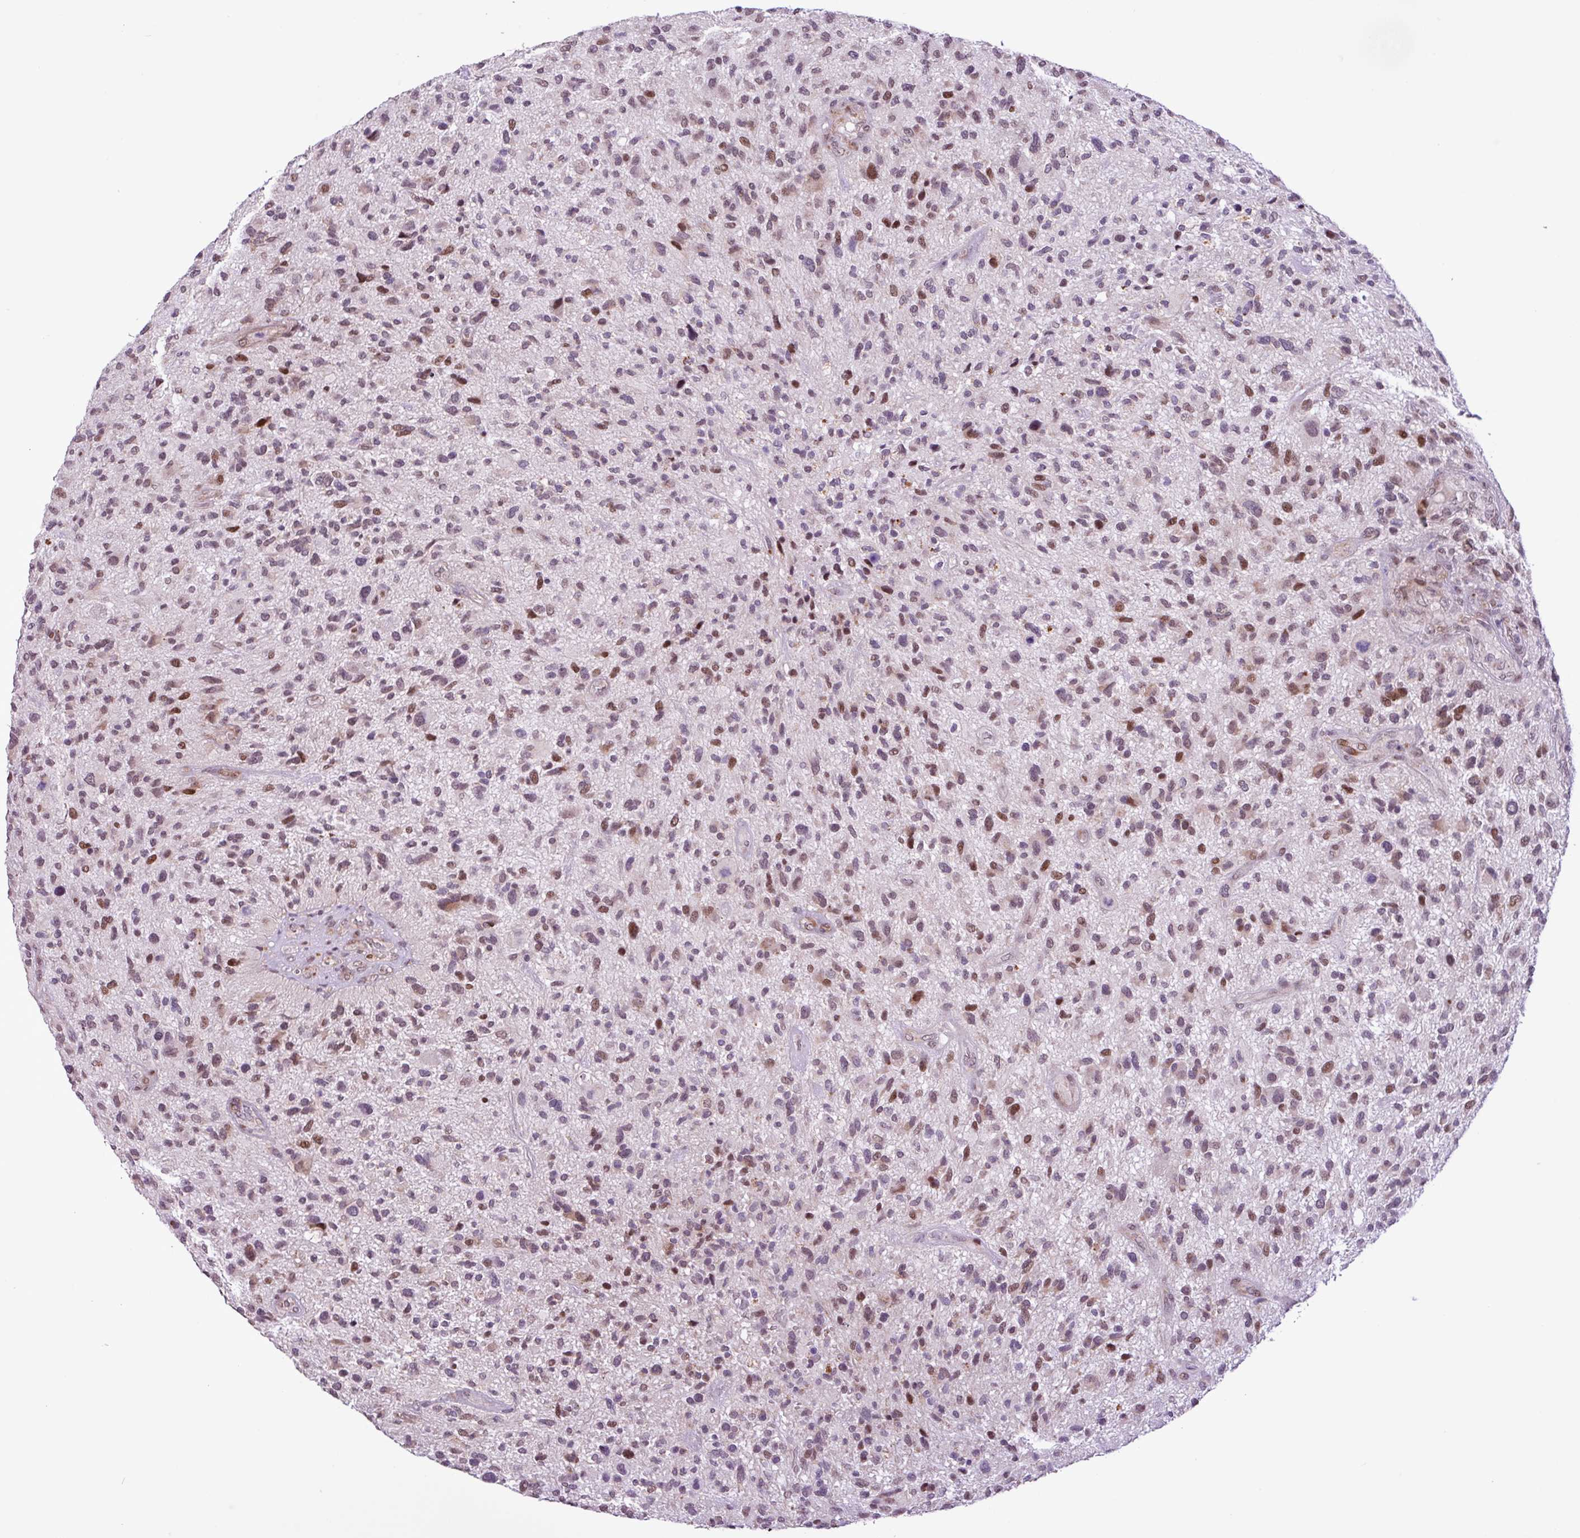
{"staining": {"intensity": "moderate", "quantity": "25%-75%", "location": "nuclear"}, "tissue": "glioma", "cell_type": "Tumor cells", "image_type": "cancer", "snomed": [{"axis": "morphology", "description": "Glioma, malignant, High grade"}, {"axis": "topography", "description": "Brain"}], "caption": "Tumor cells exhibit medium levels of moderate nuclear positivity in about 25%-75% of cells in glioma. Using DAB (brown) and hematoxylin (blue) stains, captured at high magnification using brightfield microscopy.", "gene": "ZNF354A", "patient": {"sex": "male", "age": 47}}